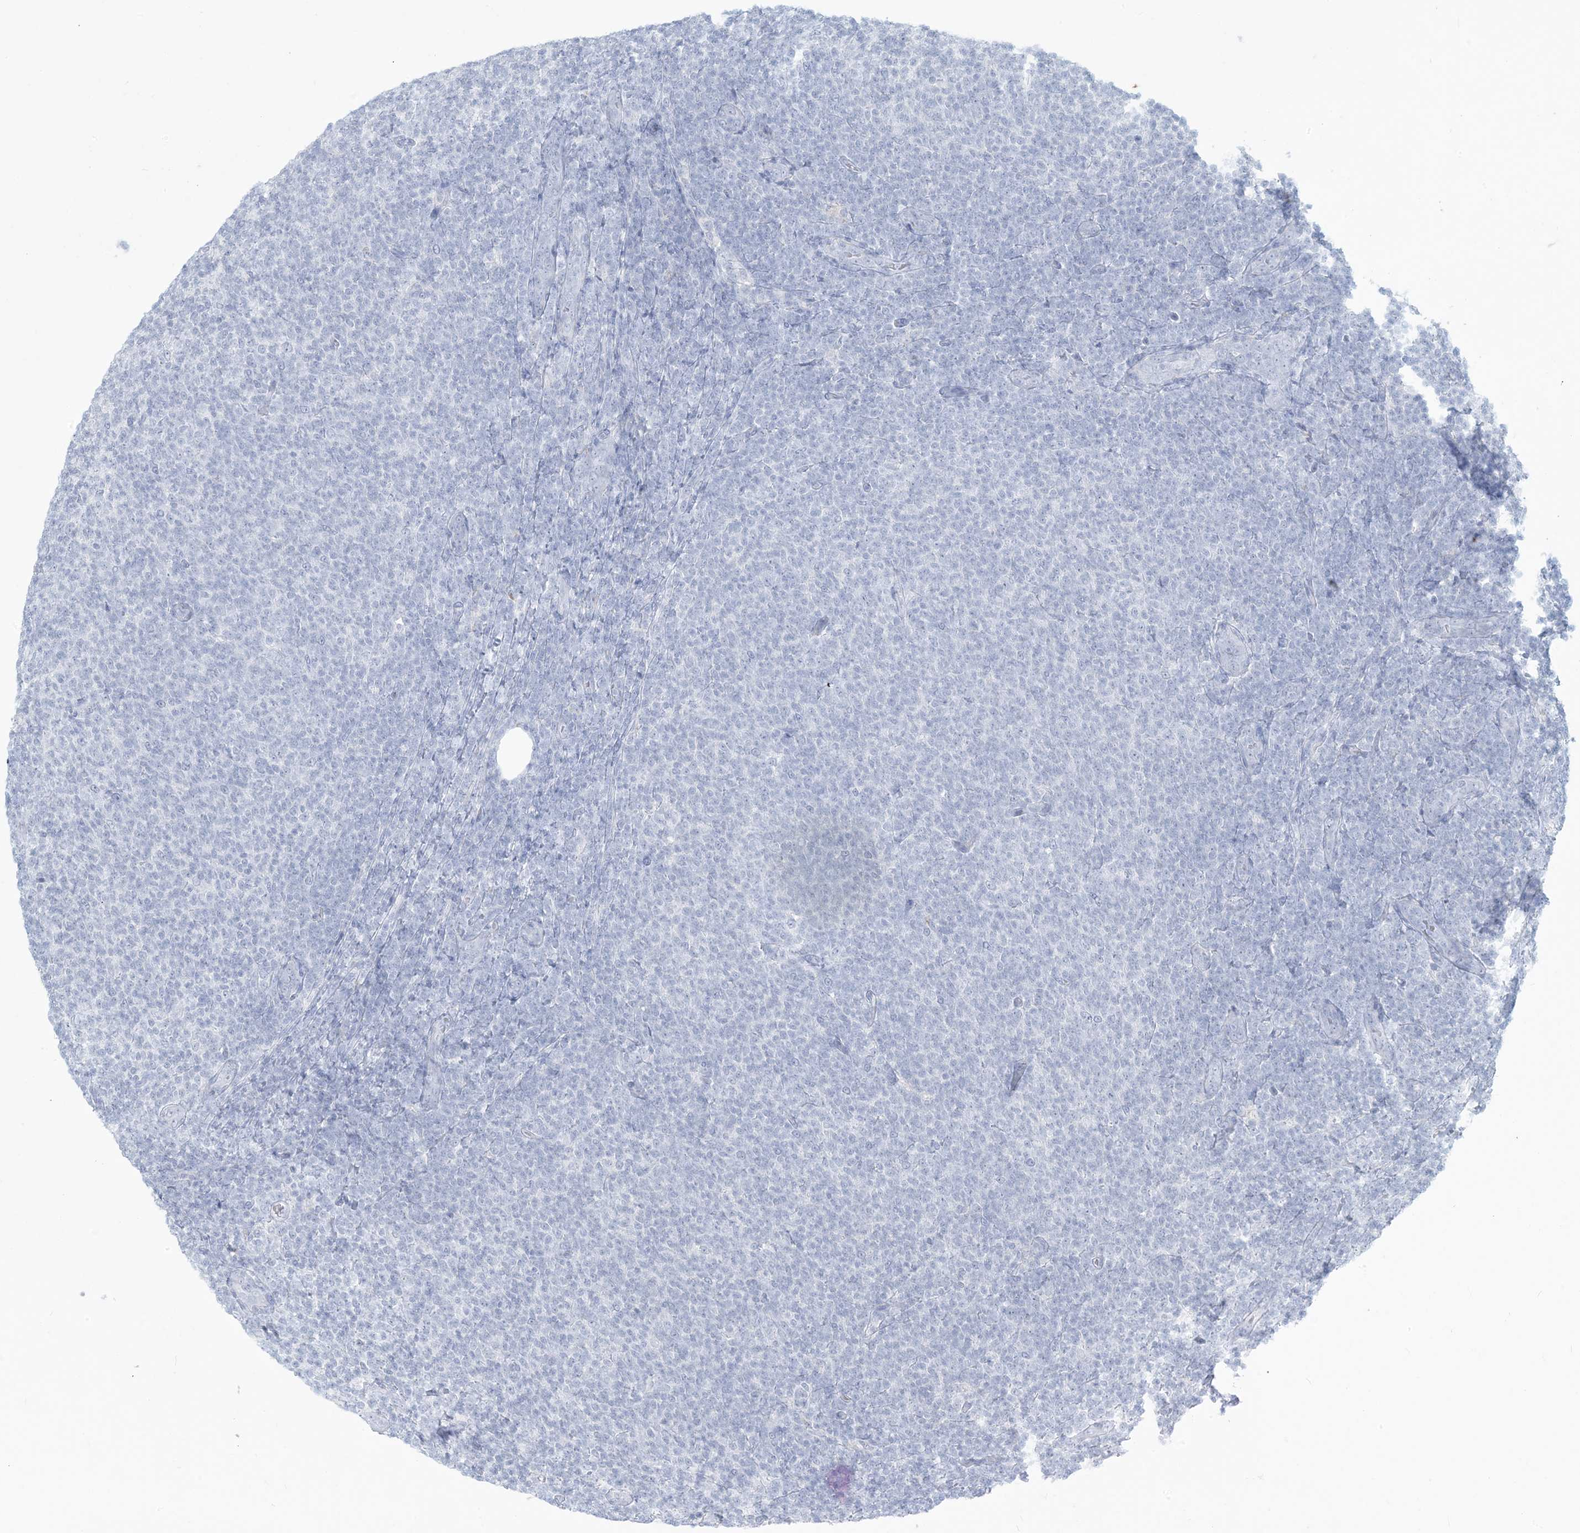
{"staining": {"intensity": "negative", "quantity": "none", "location": "none"}, "tissue": "lymphoma", "cell_type": "Tumor cells", "image_type": "cancer", "snomed": [{"axis": "morphology", "description": "Malignant lymphoma, non-Hodgkin's type, Low grade"}, {"axis": "topography", "description": "Lymph node"}], "caption": "A high-resolution histopathology image shows IHC staining of lymphoma, which shows no significant expression in tumor cells.", "gene": "HLA-DRB1", "patient": {"sex": "male", "age": 66}}